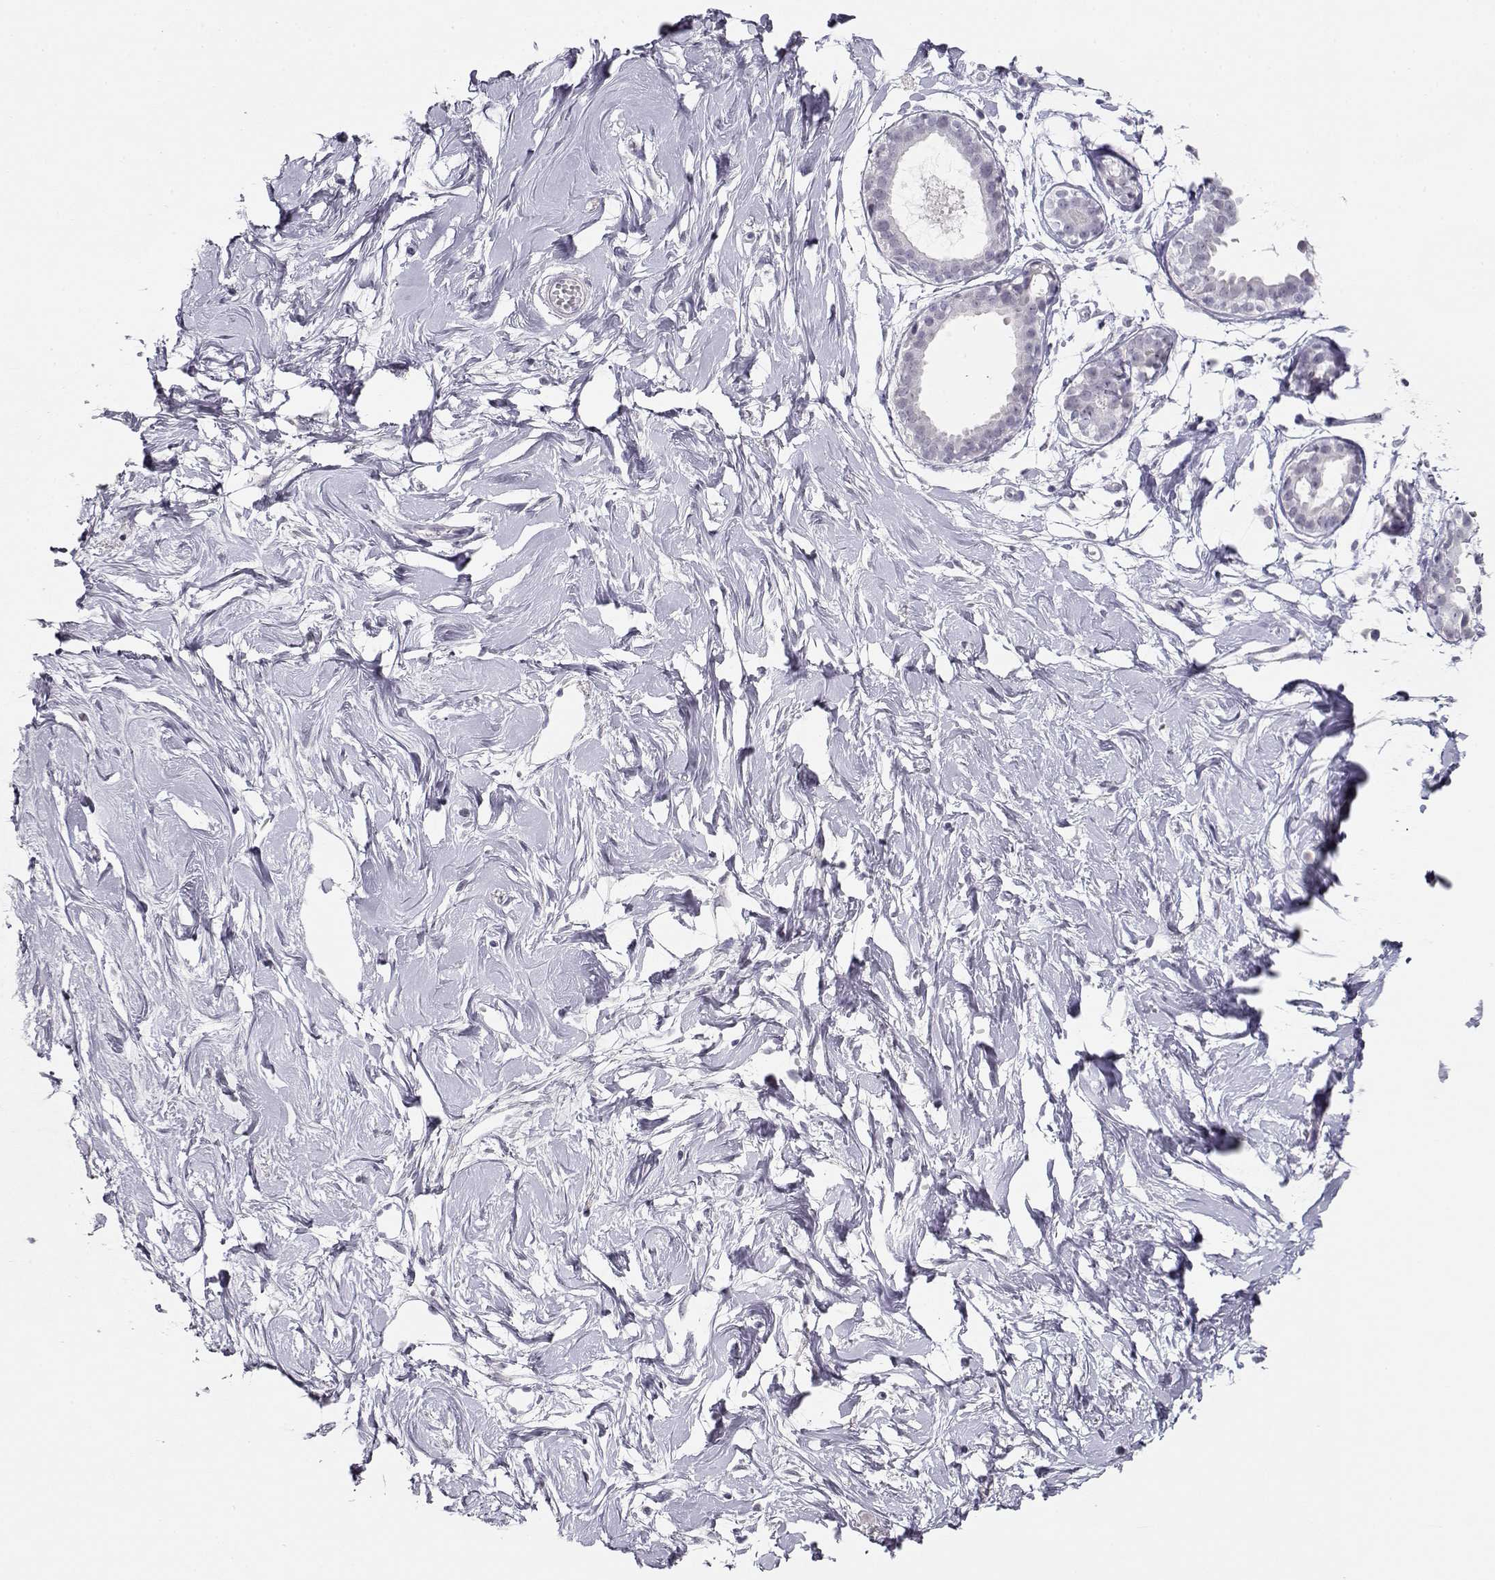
{"staining": {"intensity": "negative", "quantity": "none", "location": "none"}, "tissue": "breast", "cell_type": "Adipocytes", "image_type": "normal", "snomed": [{"axis": "morphology", "description": "Normal tissue, NOS"}, {"axis": "topography", "description": "Breast"}], "caption": "Micrograph shows no significant protein staining in adipocytes of normal breast.", "gene": "IMPG1", "patient": {"sex": "female", "age": 49}}